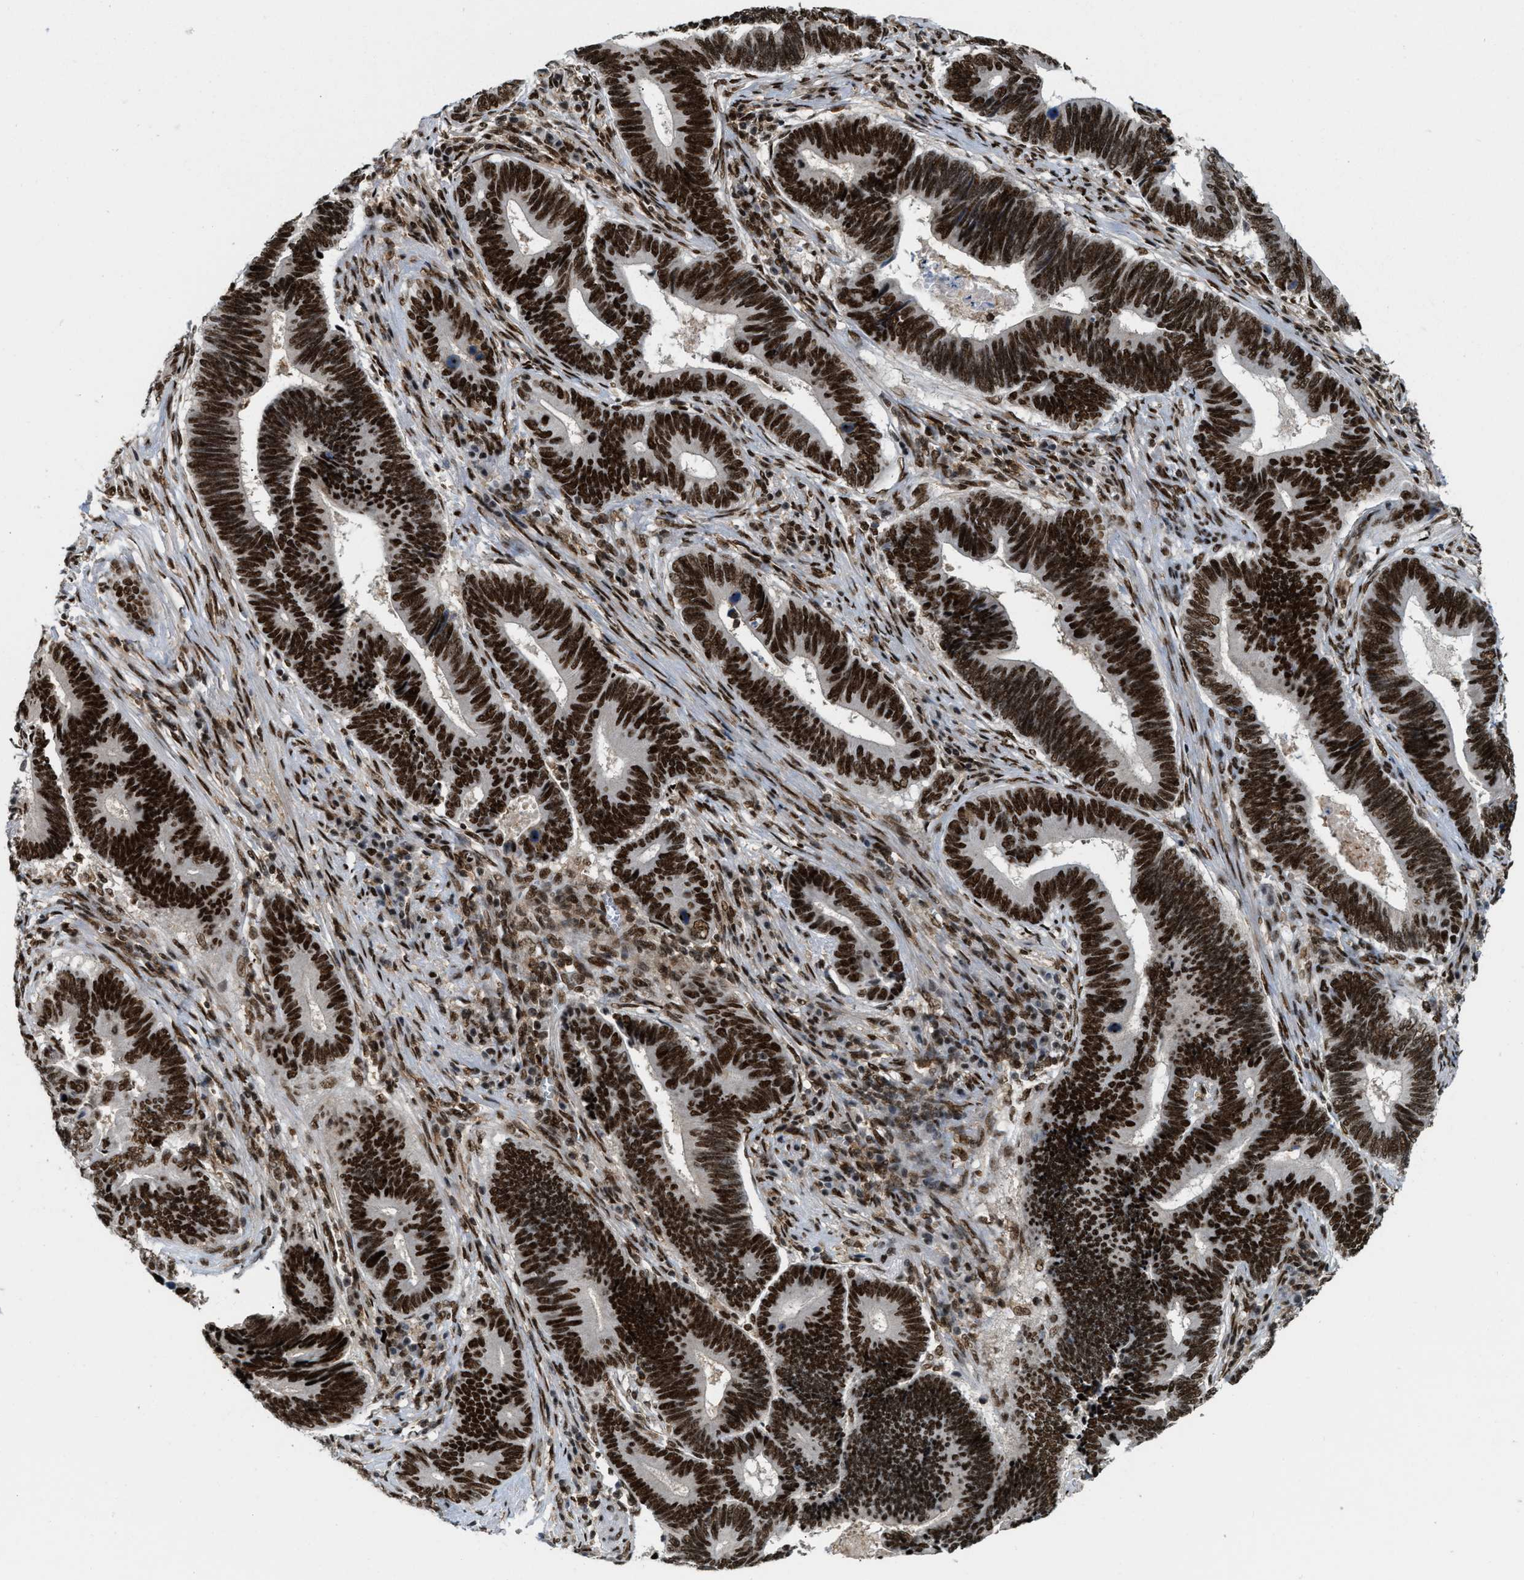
{"staining": {"intensity": "strong", "quantity": ">75%", "location": "nuclear"}, "tissue": "pancreatic cancer", "cell_type": "Tumor cells", "image_type": "cancer", "snomed": [{"axis": "morphology", "description": "Adenocarcinoma, NOS"}, {"axis": "topography", "description": "Pancreas"}], "caption": "Tumor cells exhibit strong nuclear staining in approximately >75% of cells in adenocarcinoma (pancreatic).", "gene": "NUMA1", "patient": {"sex": "female", "age": 70}}